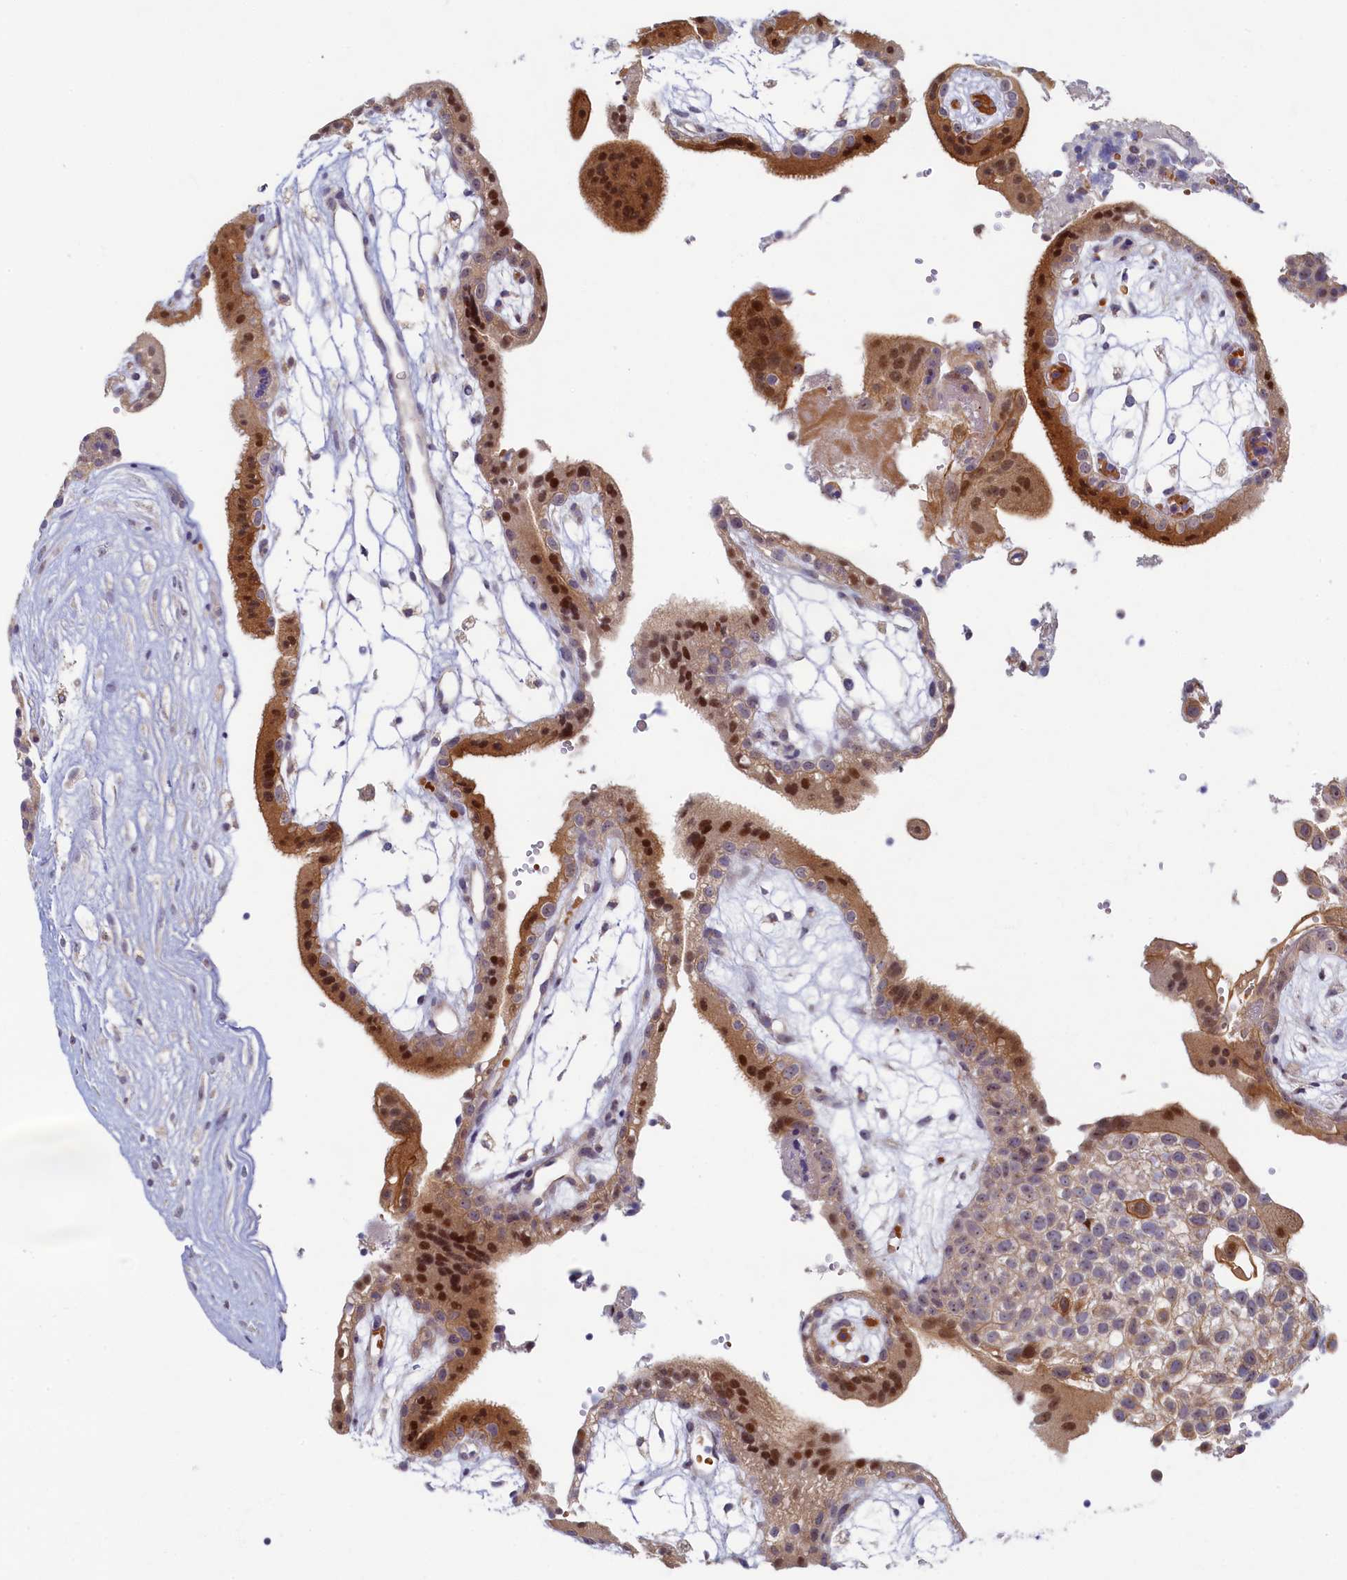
{"staining": {"intensity": "moderate", "quantity": ">75%", "location": "cytoplasmic/membranous,nuclear"}, "tissue": "placenta", "cell_type": "Trophoblastic cells", "image_type": "normal", "snomed": [{"axis": "morphology", "description": "Normal tissue, NOS"}, {"axis": "topography", "description": "Placenta"}], "caption": "Unremarkable placenta shows moderate cytoplasmic/membranous,nuclear staining in approximately >75% of trophoblastic cells Immunohistochemistry stains the protein of interest in brown and the nuclei are stained blue..", "gene": "CEP20", "patient": {"sex": "female", "age": 18}}